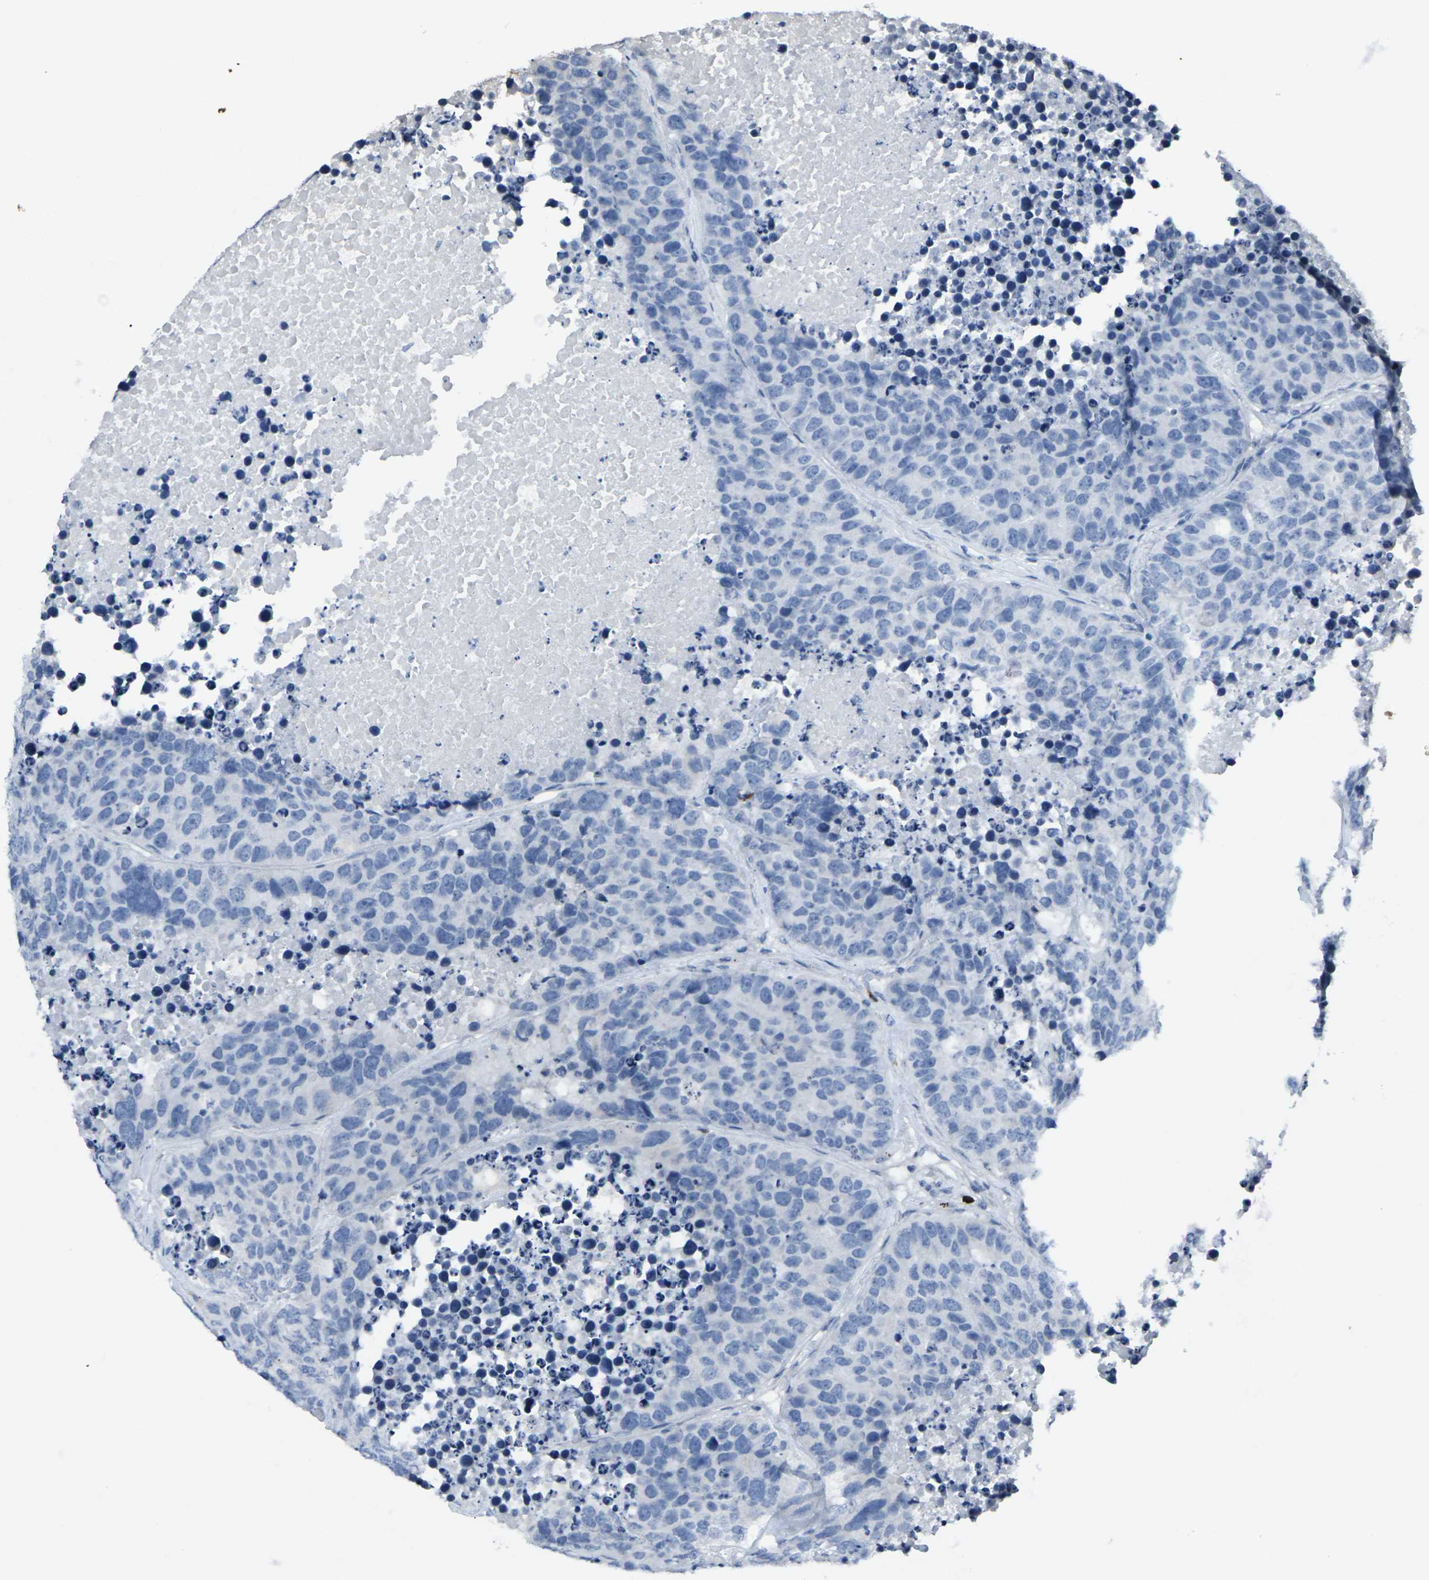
{"staining": {"intensity": "negative", "quantity": "none", "location": "none"}, "tissue": "carcinoid", "cell_type": "Tumor cells", "image_type": "cancer", "snomed": [{"axis": "morphology", "description": "Carcinoid, malignant, NOS"}, {"axis": "topography", "description": "Lung"}], "caption": "Tumor cells are negative for brown protein staining in malignant carcinoid.", "gene": "CCR10", "patient": {"sex": "male", "age": 60}}